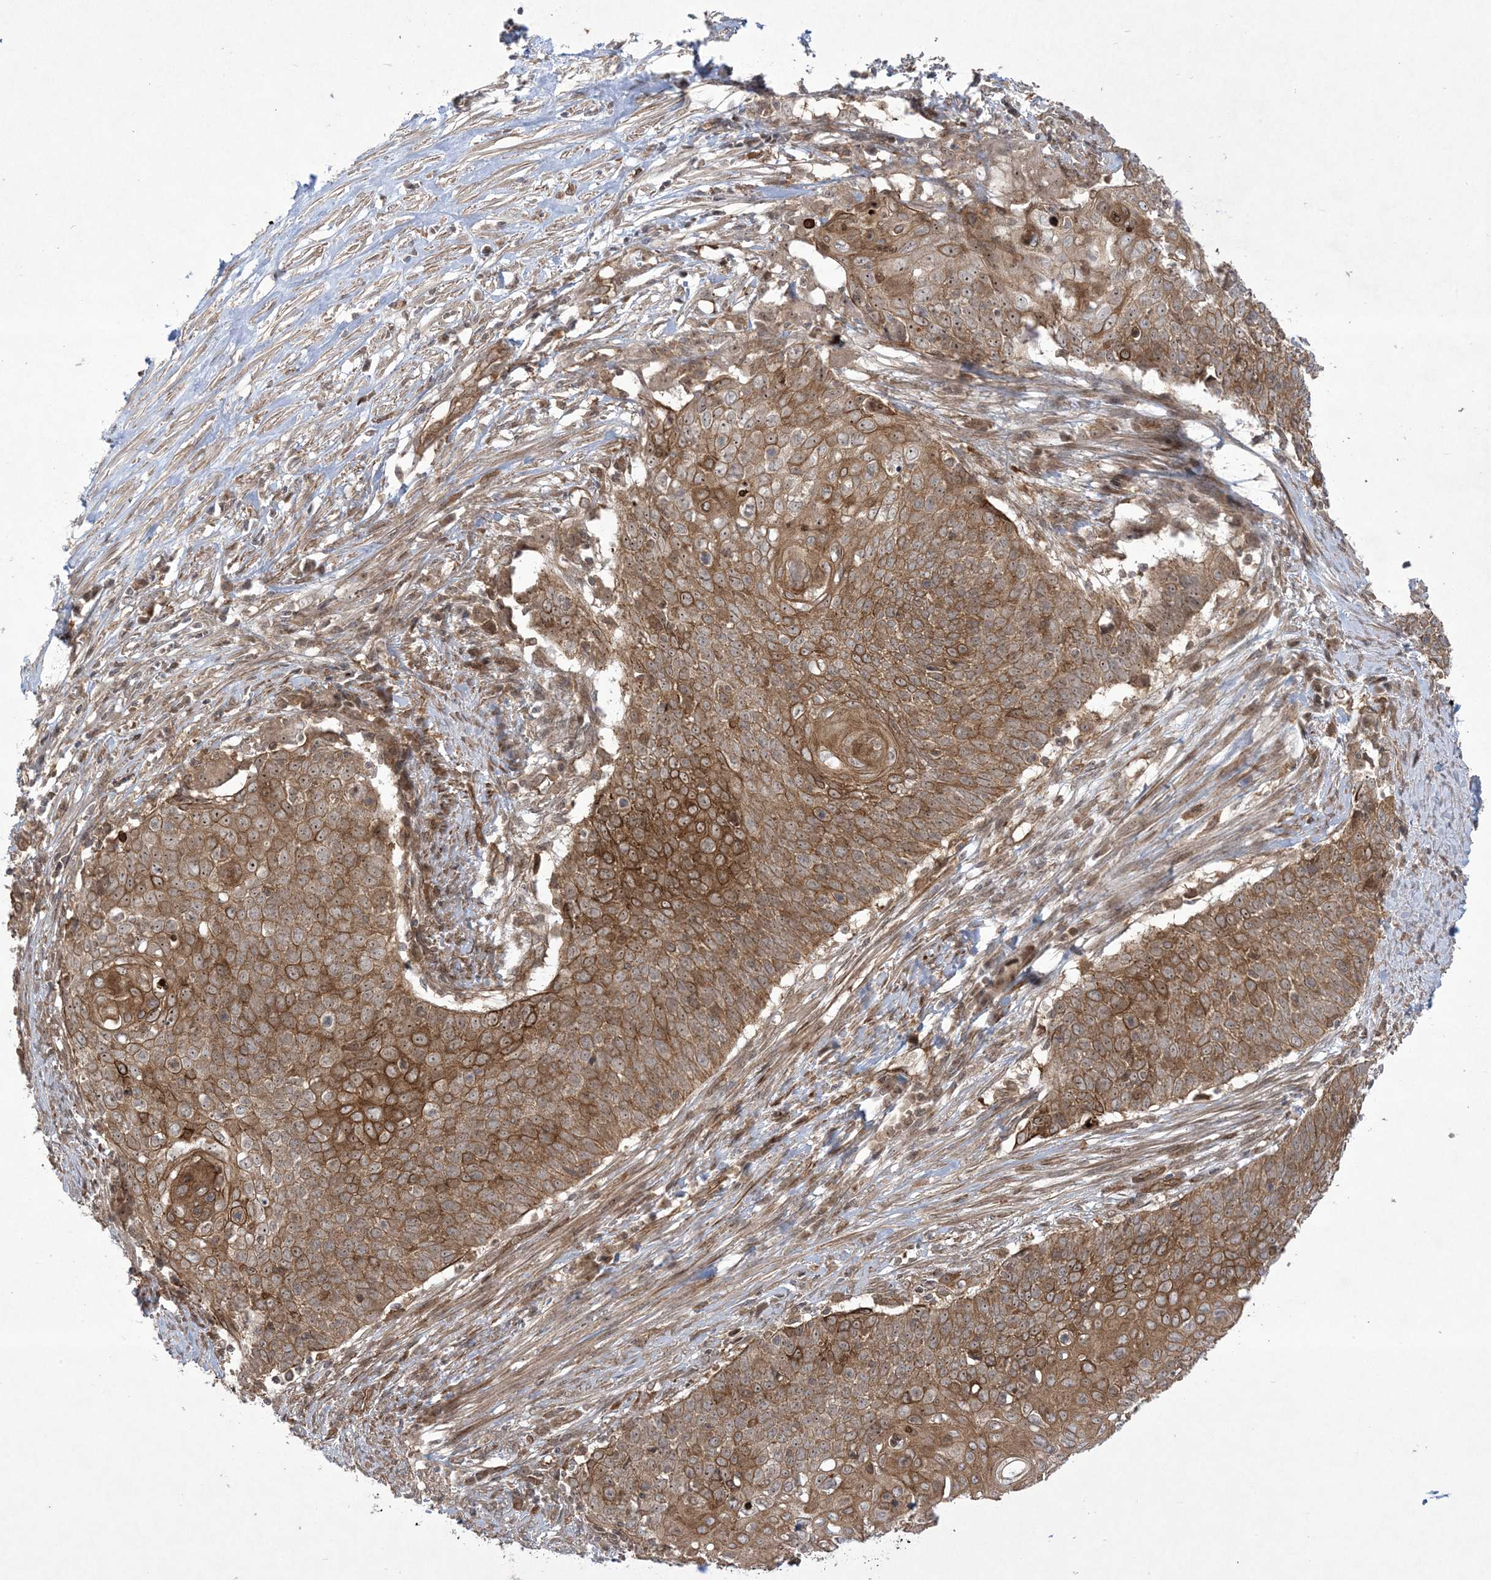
{"staining": {"intensity": "moderate", "quantity": ">75%", "location": "cytoplasmic/membranous,nuclear"}, "tissue": "cervical cancer", "cell_type": "Tumor cells", "image_type": "cancer", "snomed": [{"axis": "morphology", "description": "Squamous cell carcinoma, NOS"}, {"axis": "topography", "description": "Cervix"}], "caption": "This photomicrograph displays IHC staining of cervical cancer, with medium moderate cytoplasmic/membranous and nuclear staining in about >75% of tumor cells.", "gene": "SOGA3", "patient": {"sex": "female", "age": 39}}